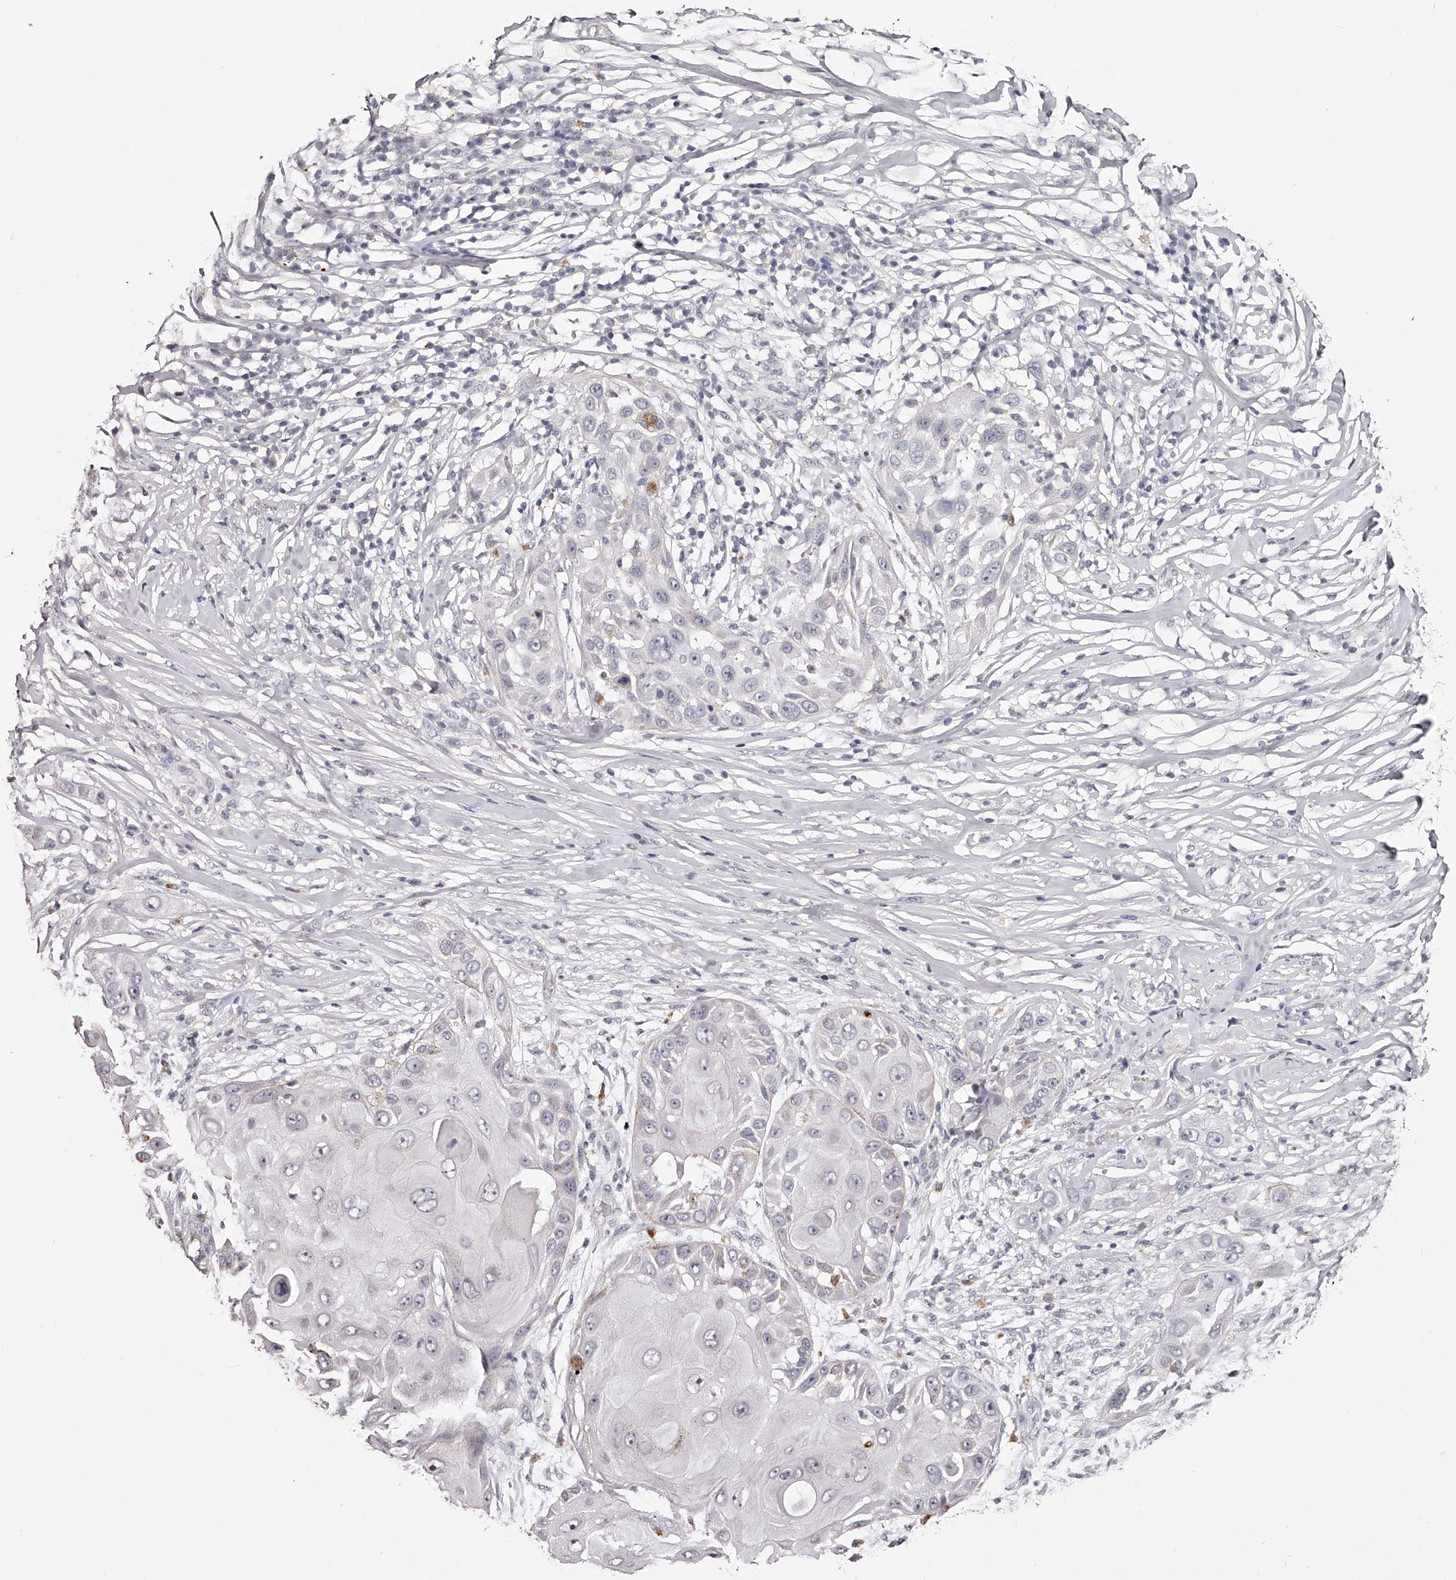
{"staining": {"intensity": "negative", "quantity": "none", "location": "none"}, "tissue": "skin cancer", "cell_type": "Tumor cells", "image_type": "cancer", "snomed": [{"axis": "morphology", "description": "Squamous cell carcinoma, NOS"}, {"axis": "topography", "description": "Skin"}], "caption": "This is an immunohistochemistry (IHC) image of human skin squamous cell carcinoma. There is no staining in tumor cells.", "gene": "SLC35D3", "patient": {"sex": "female", "age": 44}}